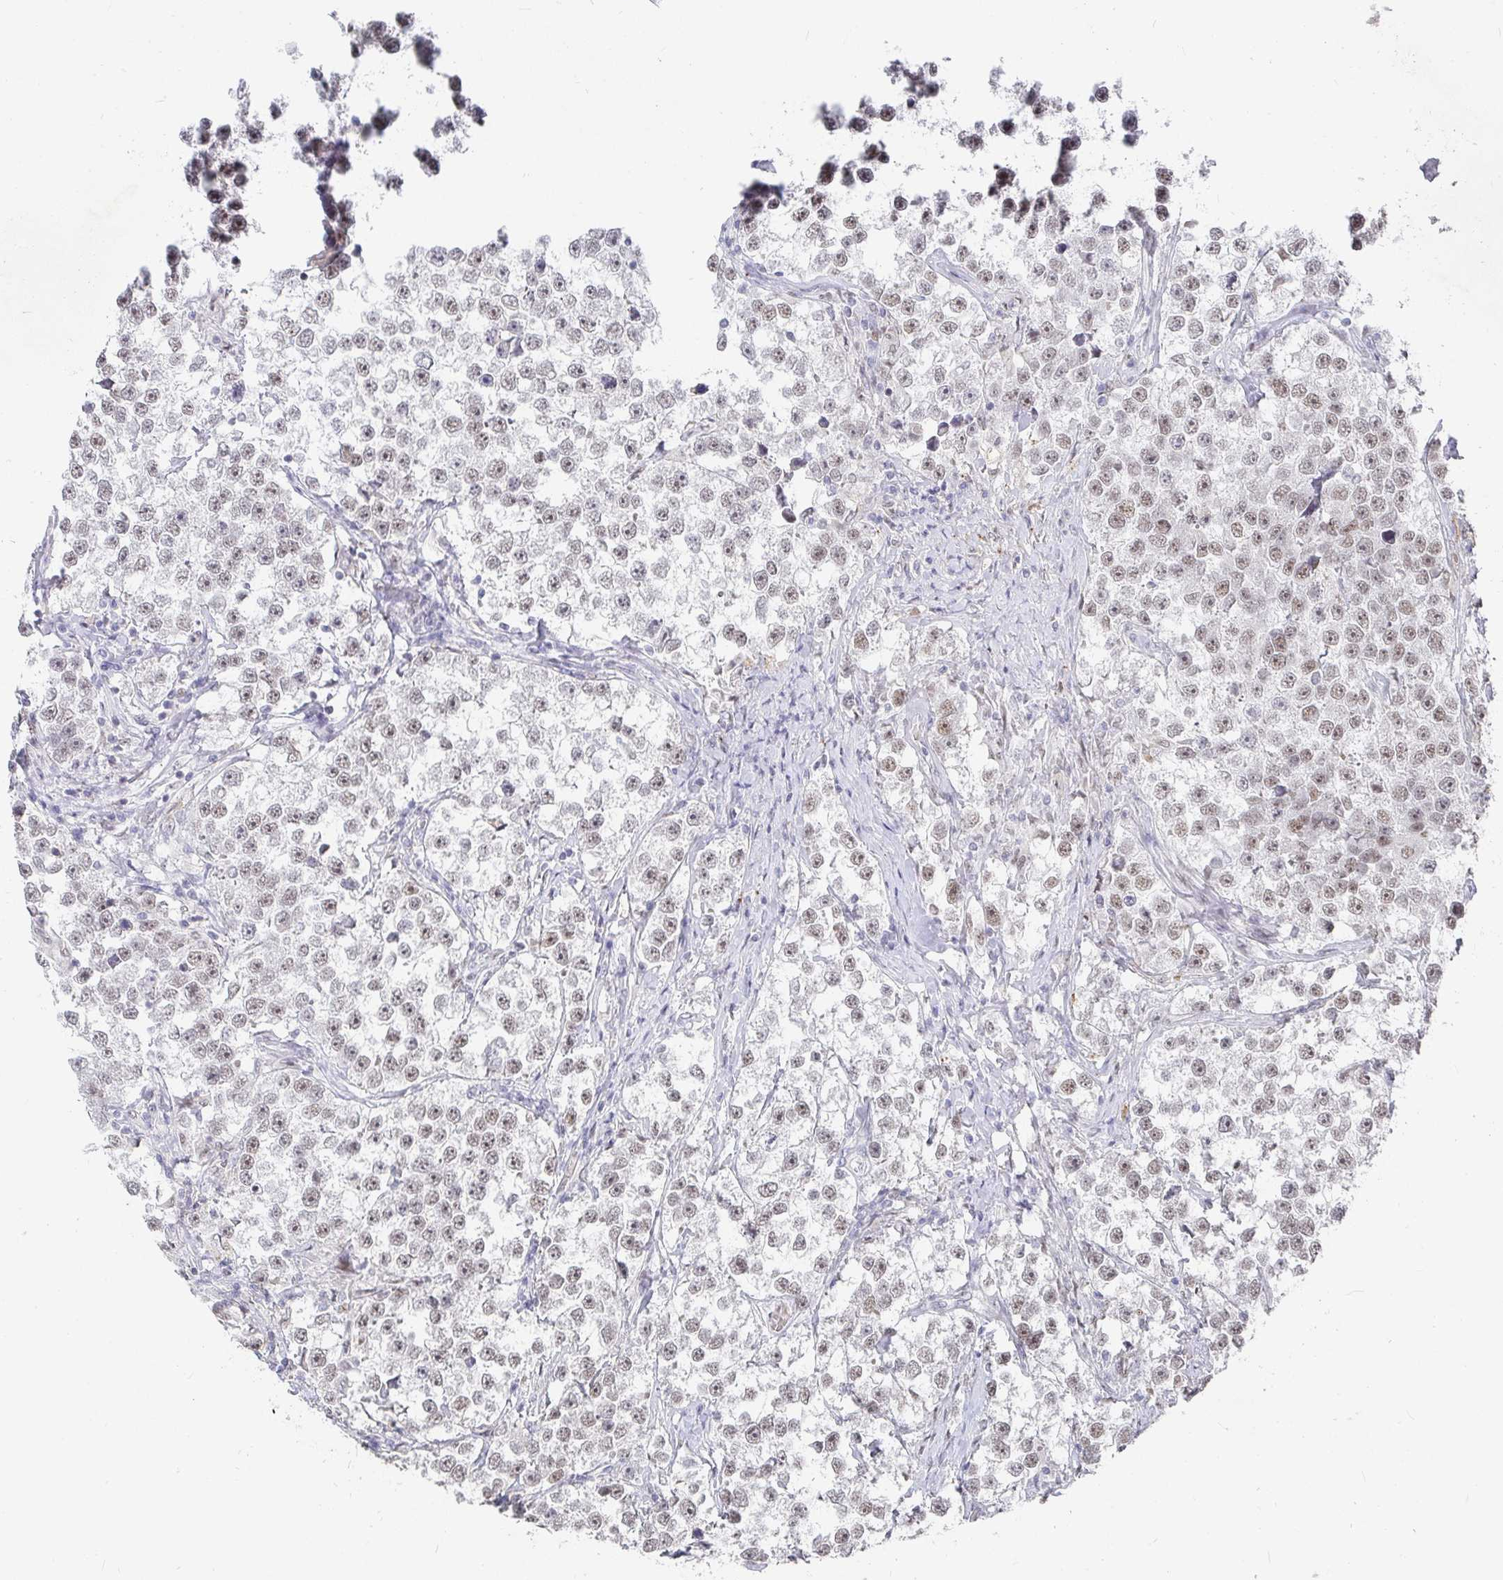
{"staining": {"intensity": "weak", "quantity": "25%-75%", "location": "nuclear"}, "tissue": "testis cancer", "cell_type": "Tumor cells", "image_type": "cancer", "snomed": [{"axis": "morphology", "description": "Seminoma, NOS"}, {"axis": "topography", "description": "Testis"}], "caption": "Immunohistochemical staining of human testis cancer (seminoma) displays low levels of weak nuclear staining in approximately 25%-75% of tumor cells.", "gene": "RCOR1", "patient": {"sex": "male", "age": 46}}